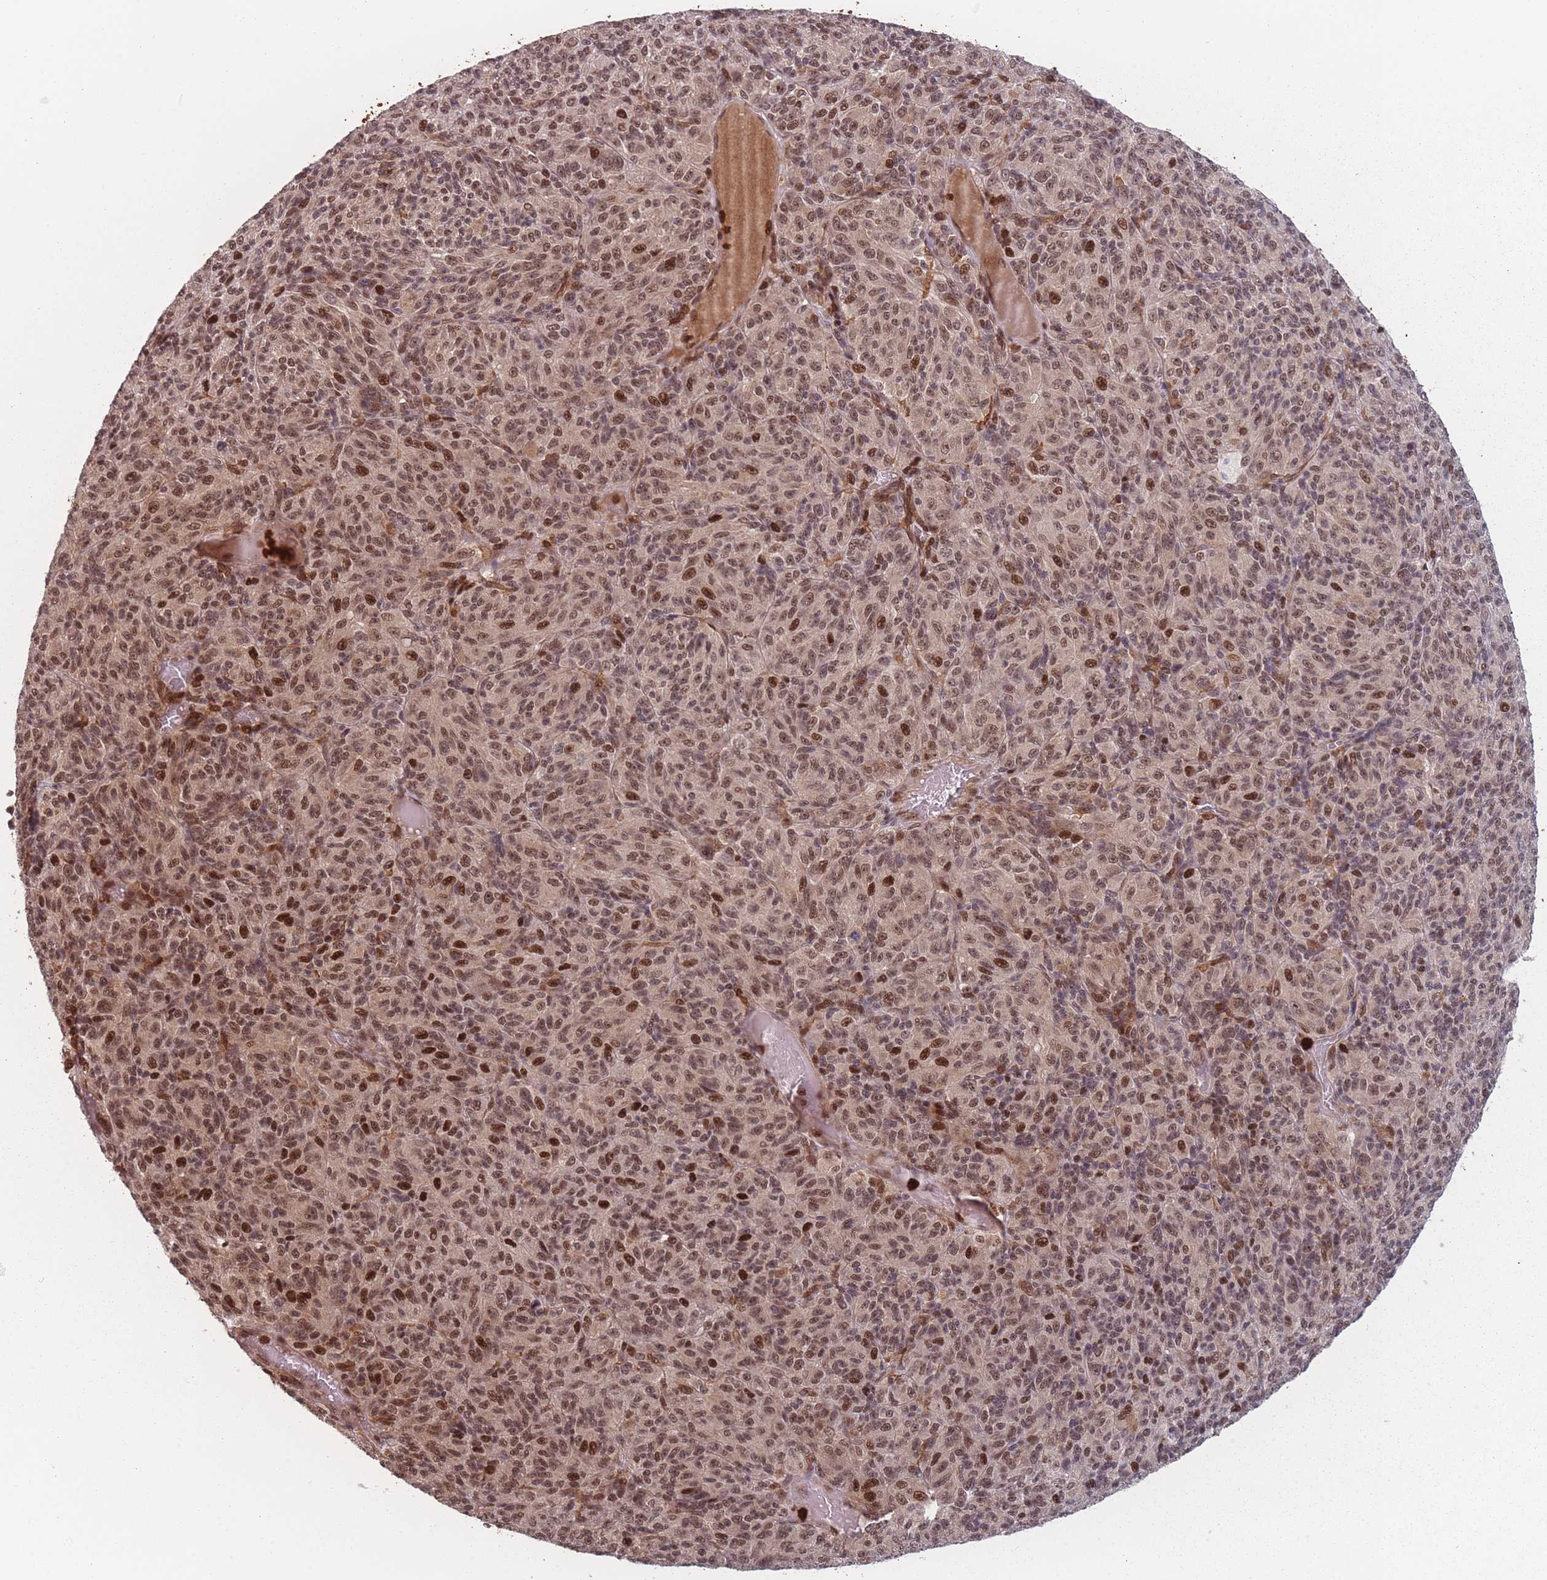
{"staining": {"intensity": "moderate", "quantity": ">75%", "location": "nuclear"}, "tissue": "melanoma", "cell_type": "Tumor cells", "image_type": "cancer", "snomed": [{"axis": "morphology", "description": "Malignant melanoma, Metastatic site"}, {"axis": "topography", "description": "Brain"}], "caption": "High-magnification brightfield microscopy of malignant melanoma (metastatic site) stained with DAB (brown) and counterstained with hematoxylin (blue). tumor cells exhibit moderate nuclear positivity is present in approximately>75% of cells.", "gene": "WDR55", "patient": {"sex": "female", "age": 56}}